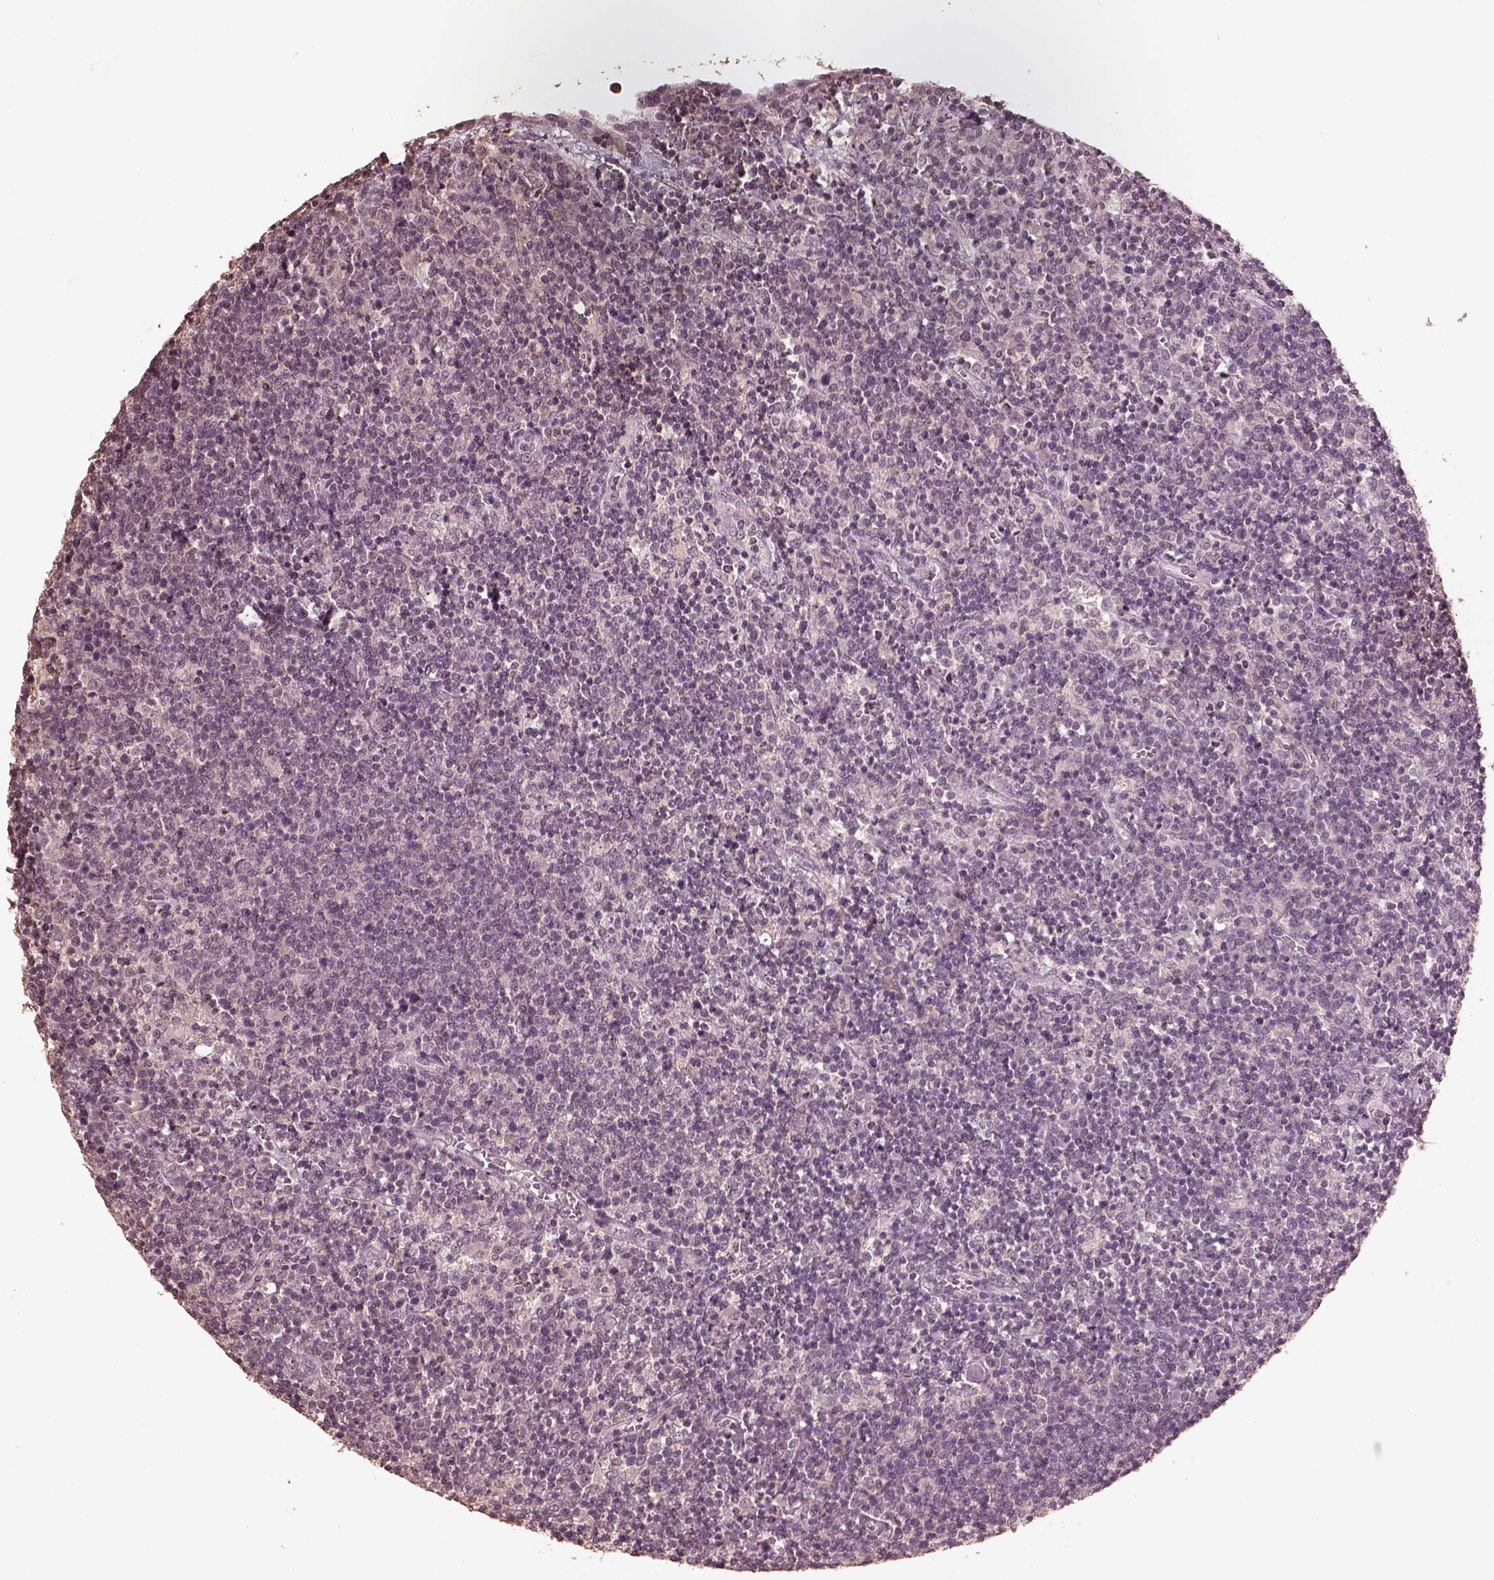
{"staining": {"intensity": "negative", "quantity": "none", "location": "none"}, "tissue": "lymphoma", "cell_type": "Tumor cells", "image_type": "cancer", "snomed": [{"axis": "morphology", "description": "Malignant lymphoma, non-Hodgkin's type, High grade"}, {"axis": "topography", "description": "Lymph node"}], "caption": "High power microscopy image of an IHC micrograph of lymphoma, revealing no significant staining in tumor cells.", "gene": "CPT1C", "patient": {"sex": "male", "age": 61}}